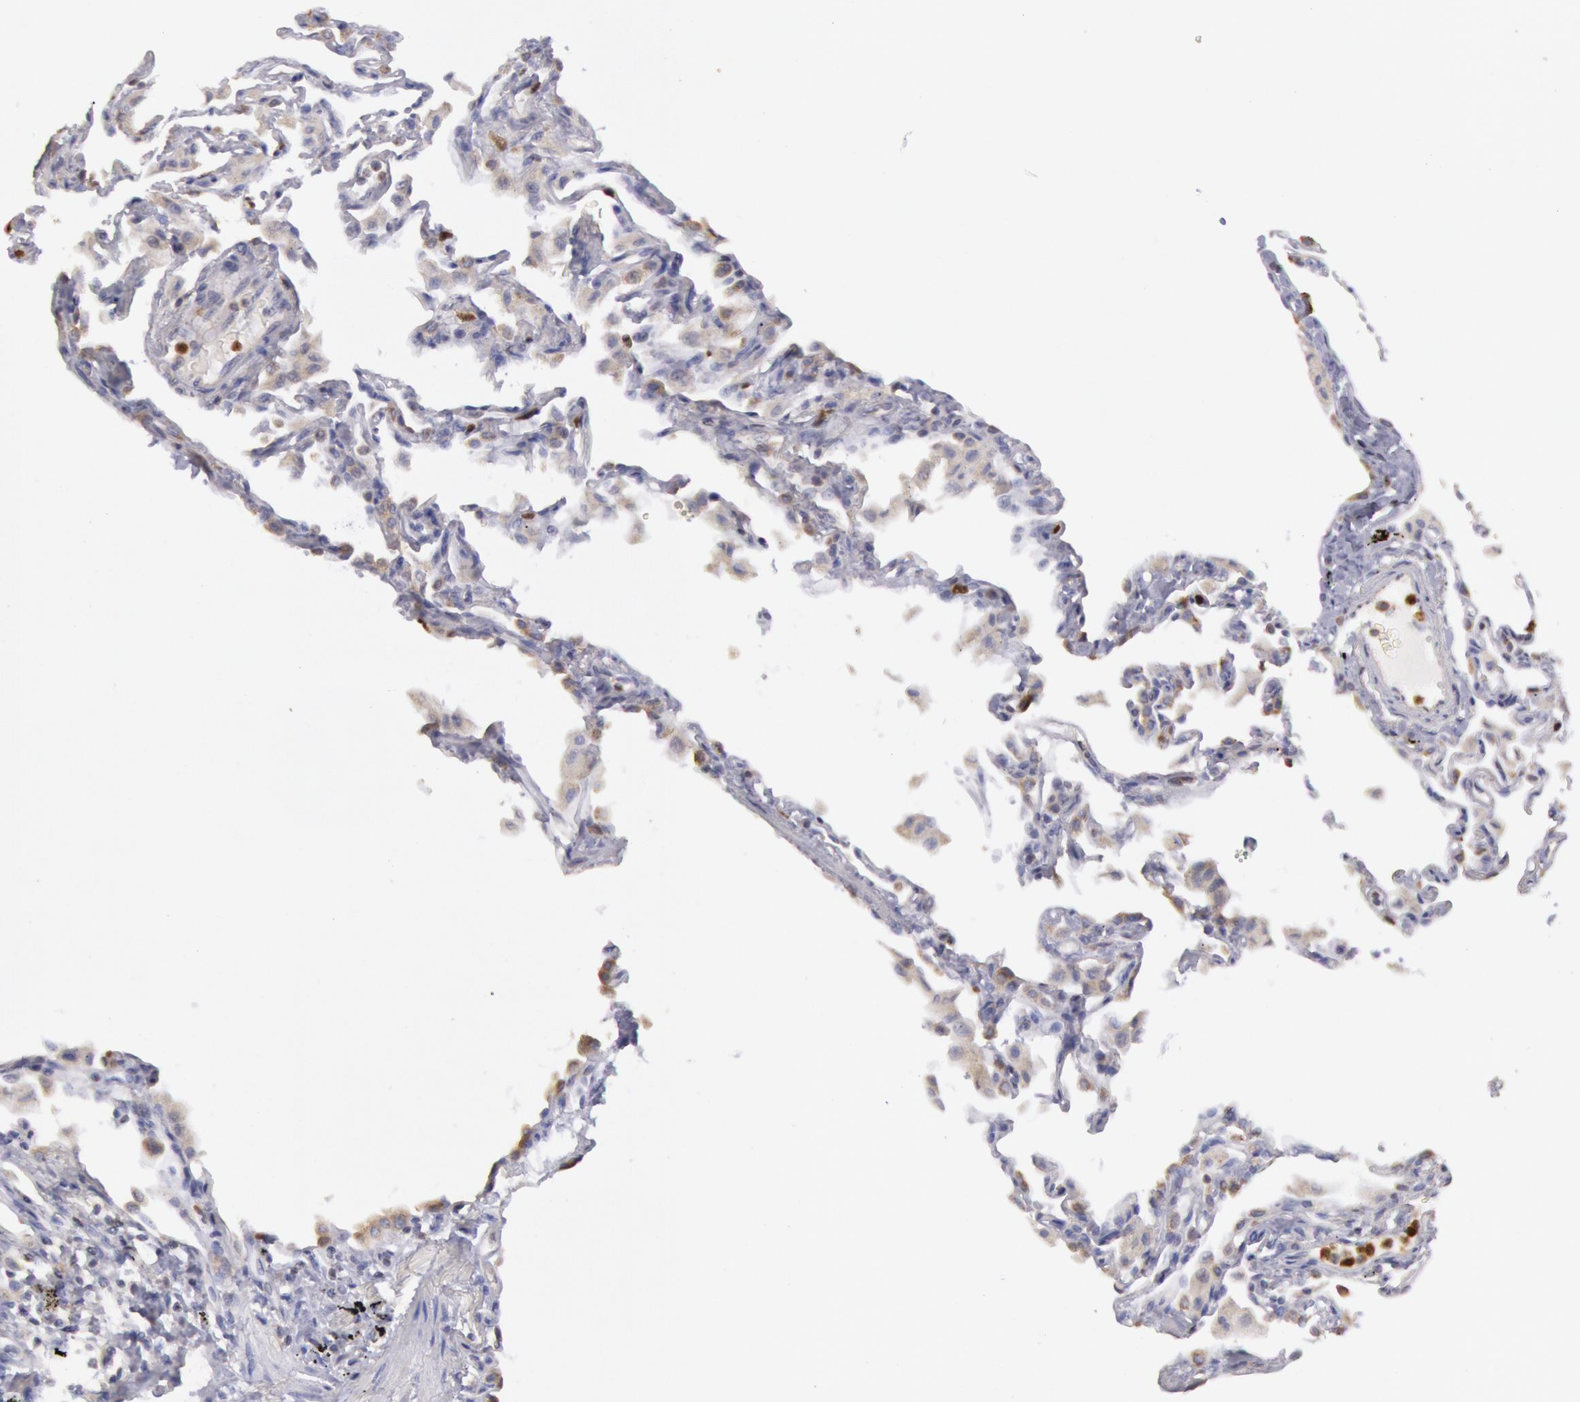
{"staining": {"intensity": "moderate", "quantity": "25%-75%", "location": "cytoplasmic/membranous"}, "tissue": "lung", "cell_type": "Alveolar cells", "image_type": "normal", "snomed": [{"axis": "morphology", "description": "Normal tissue, NOS"}, {"axis": "topography", "description": "Lung"}], "caption": "DAB immunohistochemical staining of benign lung demonstrates moderate cytoplasmic/membranous protein expression in approximately 25%-75% of alveolar cells.", "gene": "RAB27A", "patient": {"sex": "female", "age": 49}}